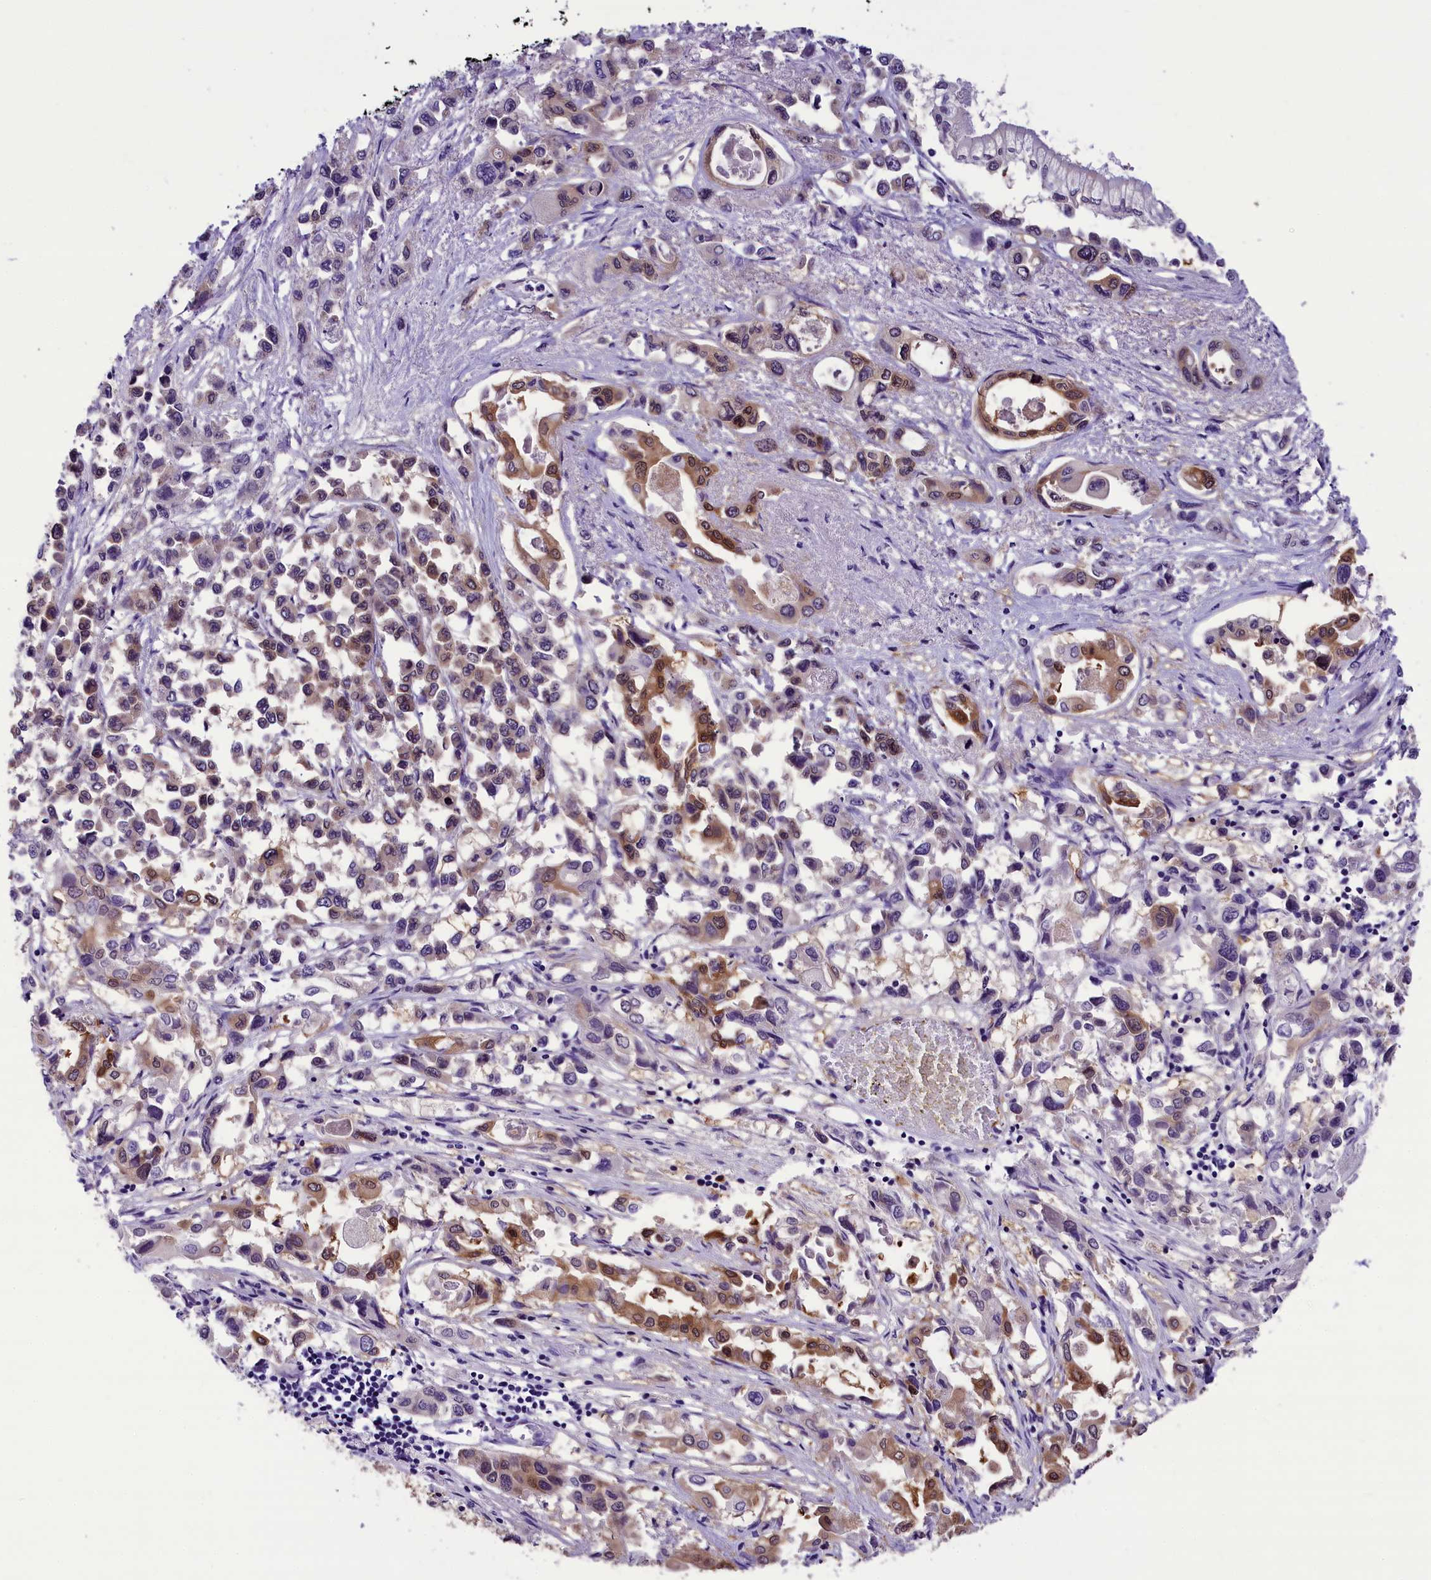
{"staining": {"intensity": "moderate", "quantity": "25%-75%", "location": "cytoplasmic/membranous,nuclear"}, "tissue": "pancreatic cancer", "cell_type": "Tumor cells", "image_type": "cancer", "snomed": [{"axis": "morphology", "description": "Adenocarcinoma, NOS"}, {"axis": "topography", "description": "Pancreas"}], "caption": "Immunohistochemistry micrograph of neoplastic tissue: adenocarcinoma (pancreatic) stained using immunohistochemistry demonstrates medium levels of moderate protein expression localized specifically in the cytoplasmic/membranous and nuclear of tumor cells, appearing as a cytoplasmic/membranous and nuclear brown color.", "gene": "PRR15", "patient": {"sex": "male", "age": 92}}